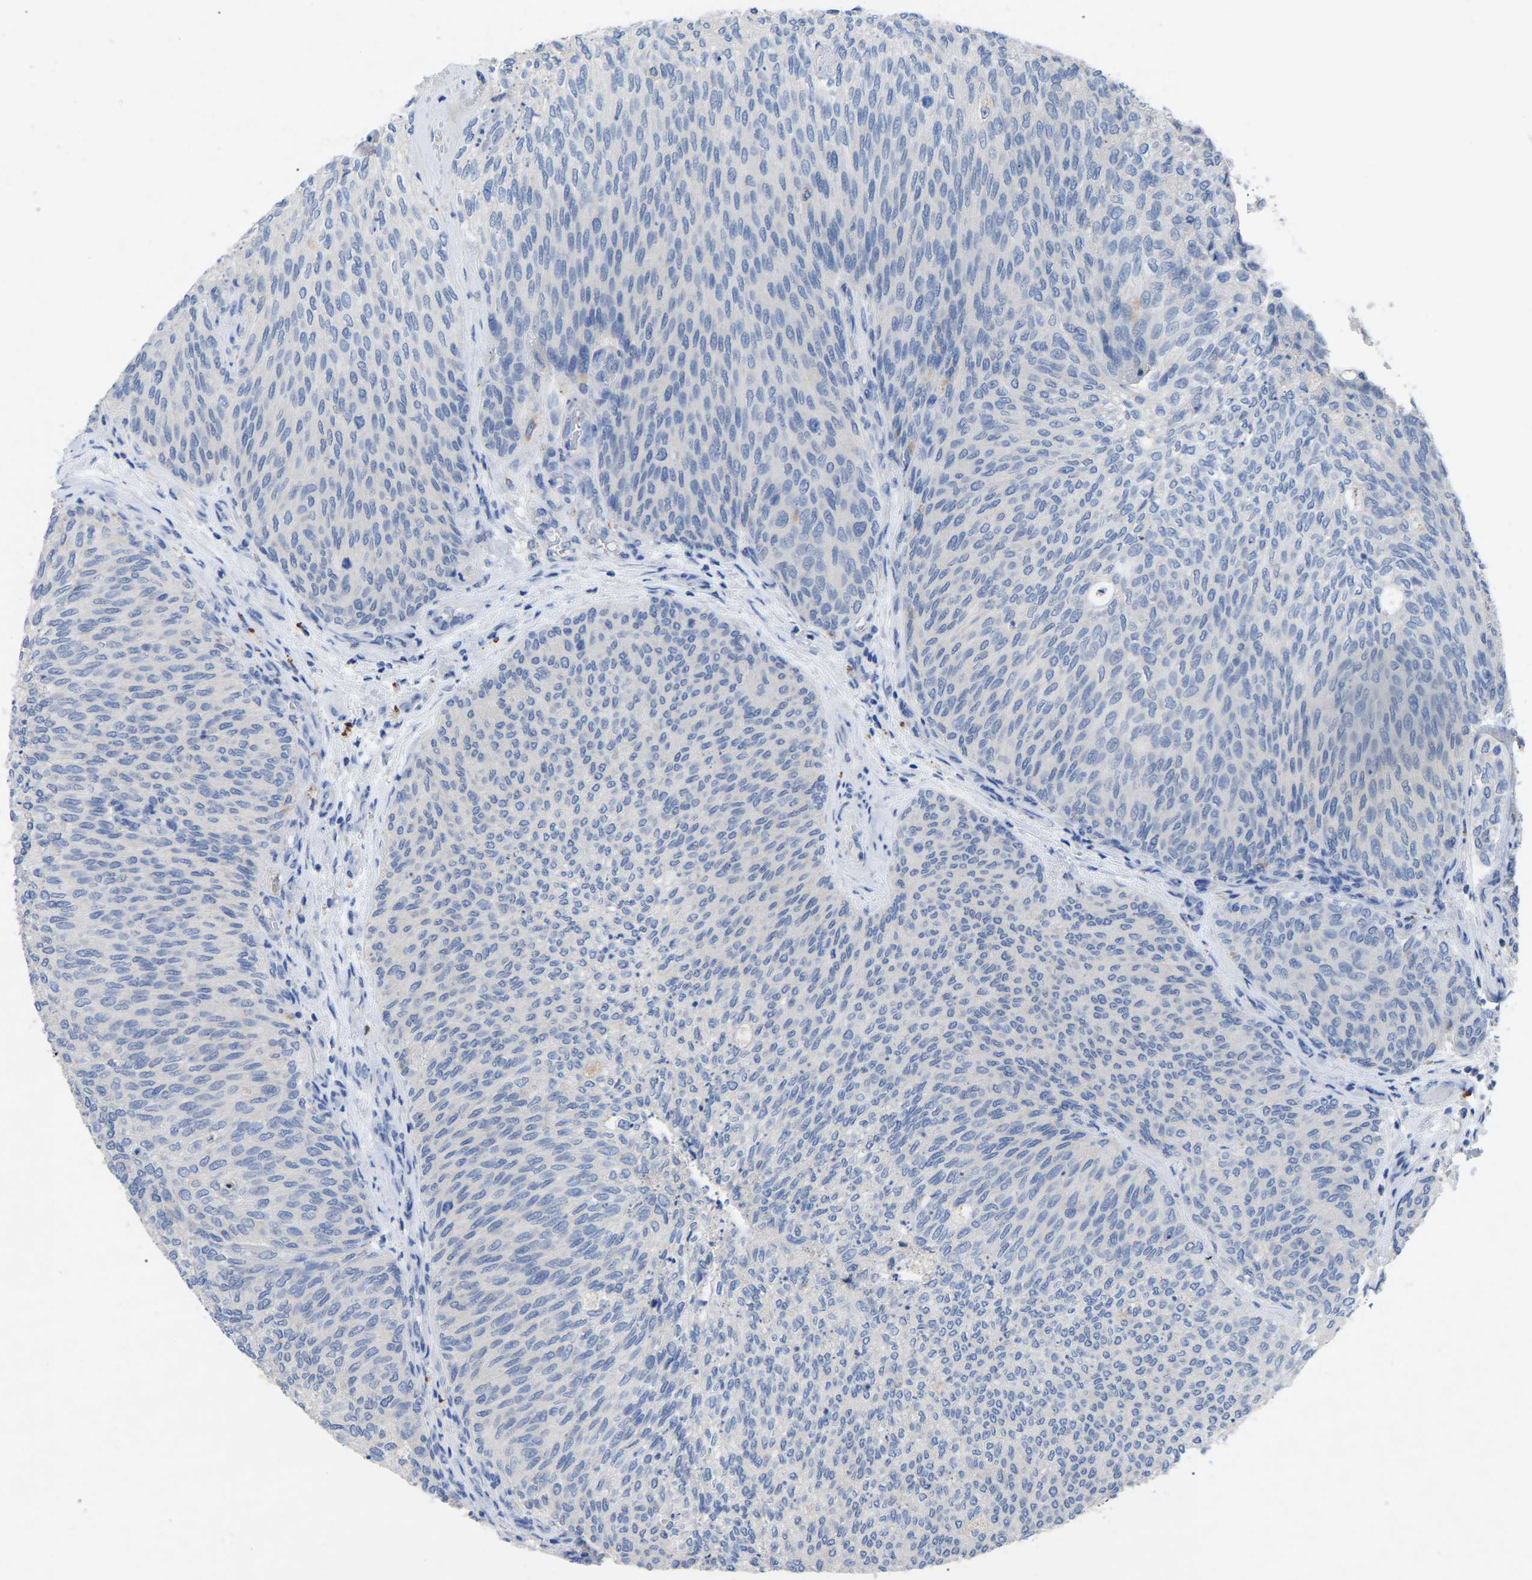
{"staining": {"intensity": "negative", "quantity": "none", "location": "none"}, "tissue": "urothelial cancer", "cell_type": "Tumor cells", "image_type": "cancer", "snomed": [{"axis": "morphology", "description": "Urothelial carcinoma, Low grade"}, {"axis": "topography", "description": "Urinary bladder"}], "caption": "Protein analysis of urothelial carcinoma (low-grade) exhibits no significant positivity in tumor cells.", "gene": "SMPD2", "patient": {"sex": "female", "age": 79}}